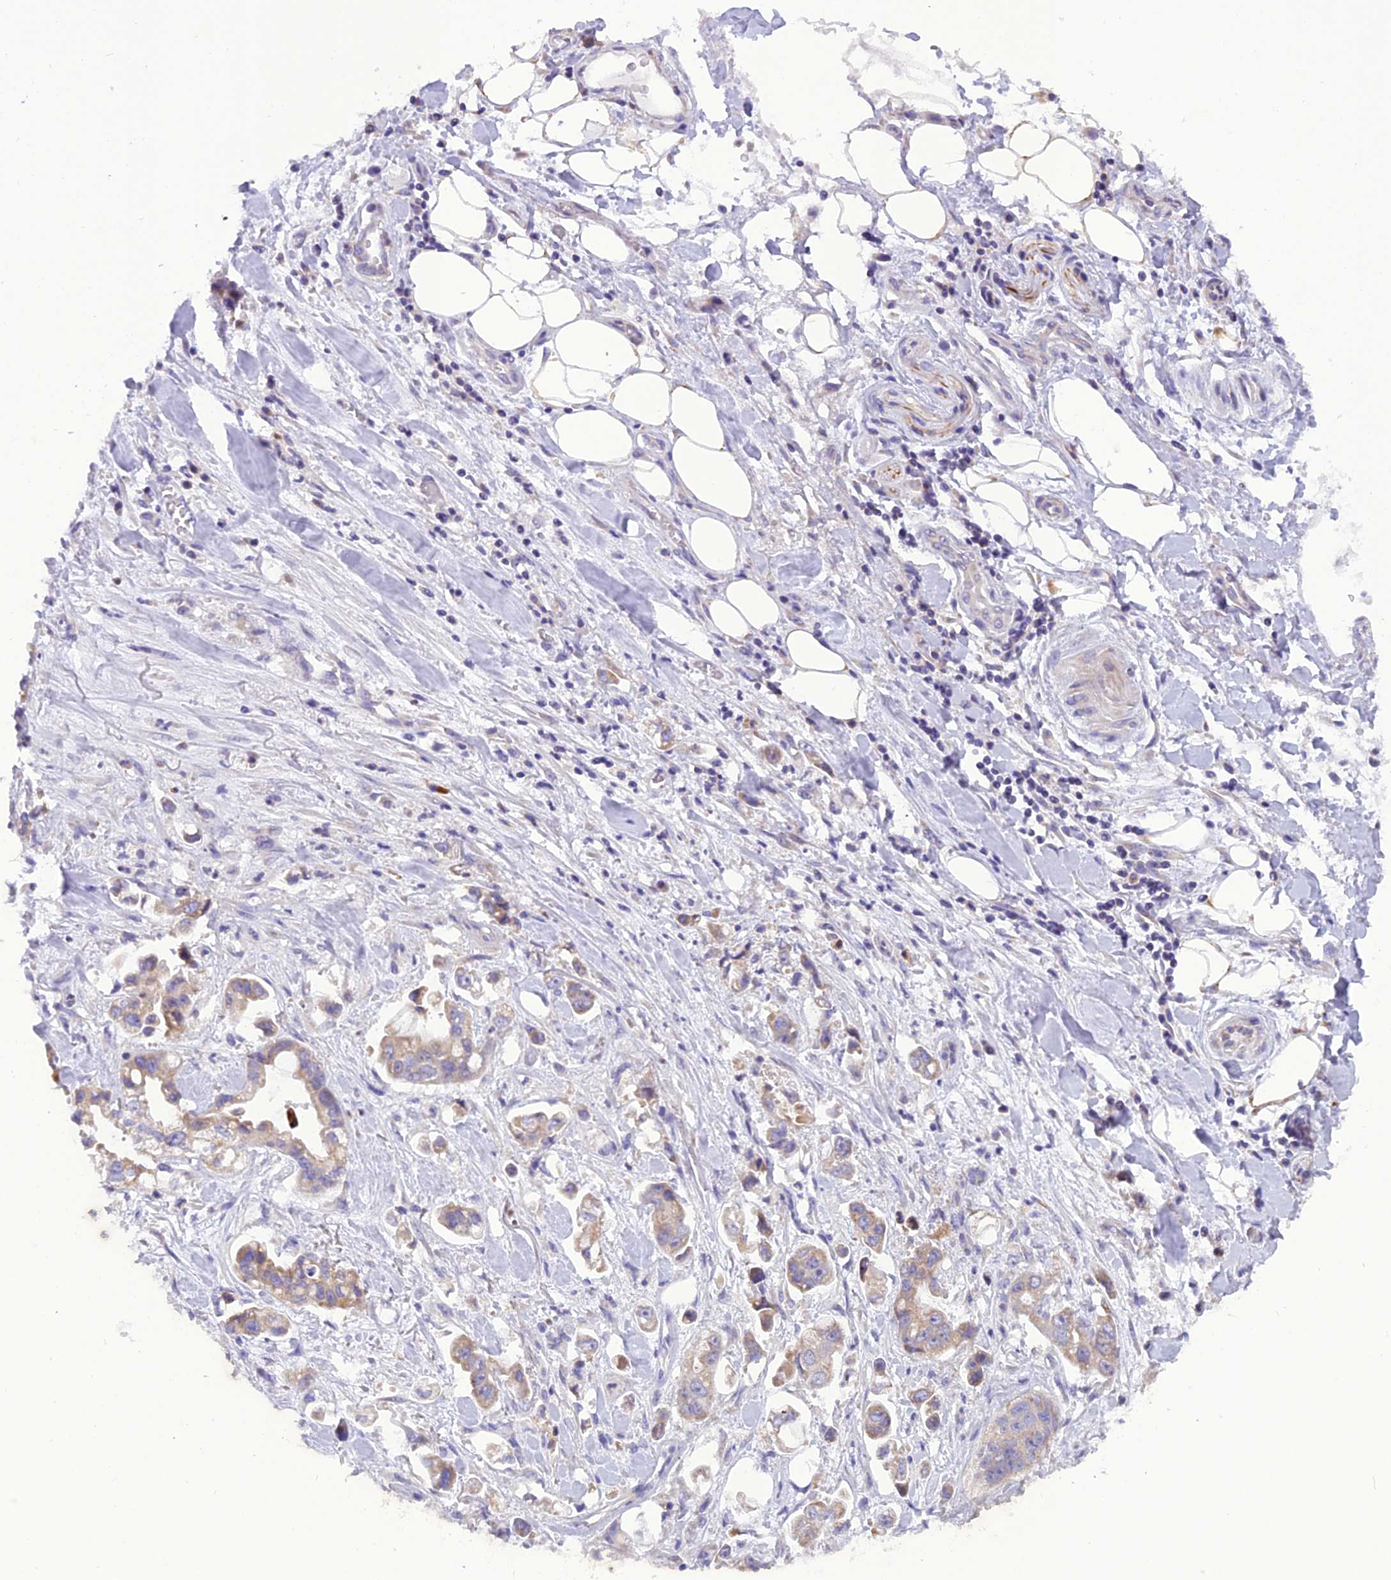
{"staining": {"intensity": "weak", "quantity": "<25%", "location": "cytoplasmic/membranous"}, "tissue": "stomach cancer", "cell_type": "Tumor cells", "image_type": "cancer", "snomed": [{"axis": "morphology", "description": "Adenocarcinoma, NOS"}, {"axis": "topography", "description": "Stomach"}], "caption": "Protein analysis of adenocarcinoma (stomach) exhibits no significant expression in tumor cells.", "gene": "TRIM3", "patient": {"sex": "male", "age": 62}}